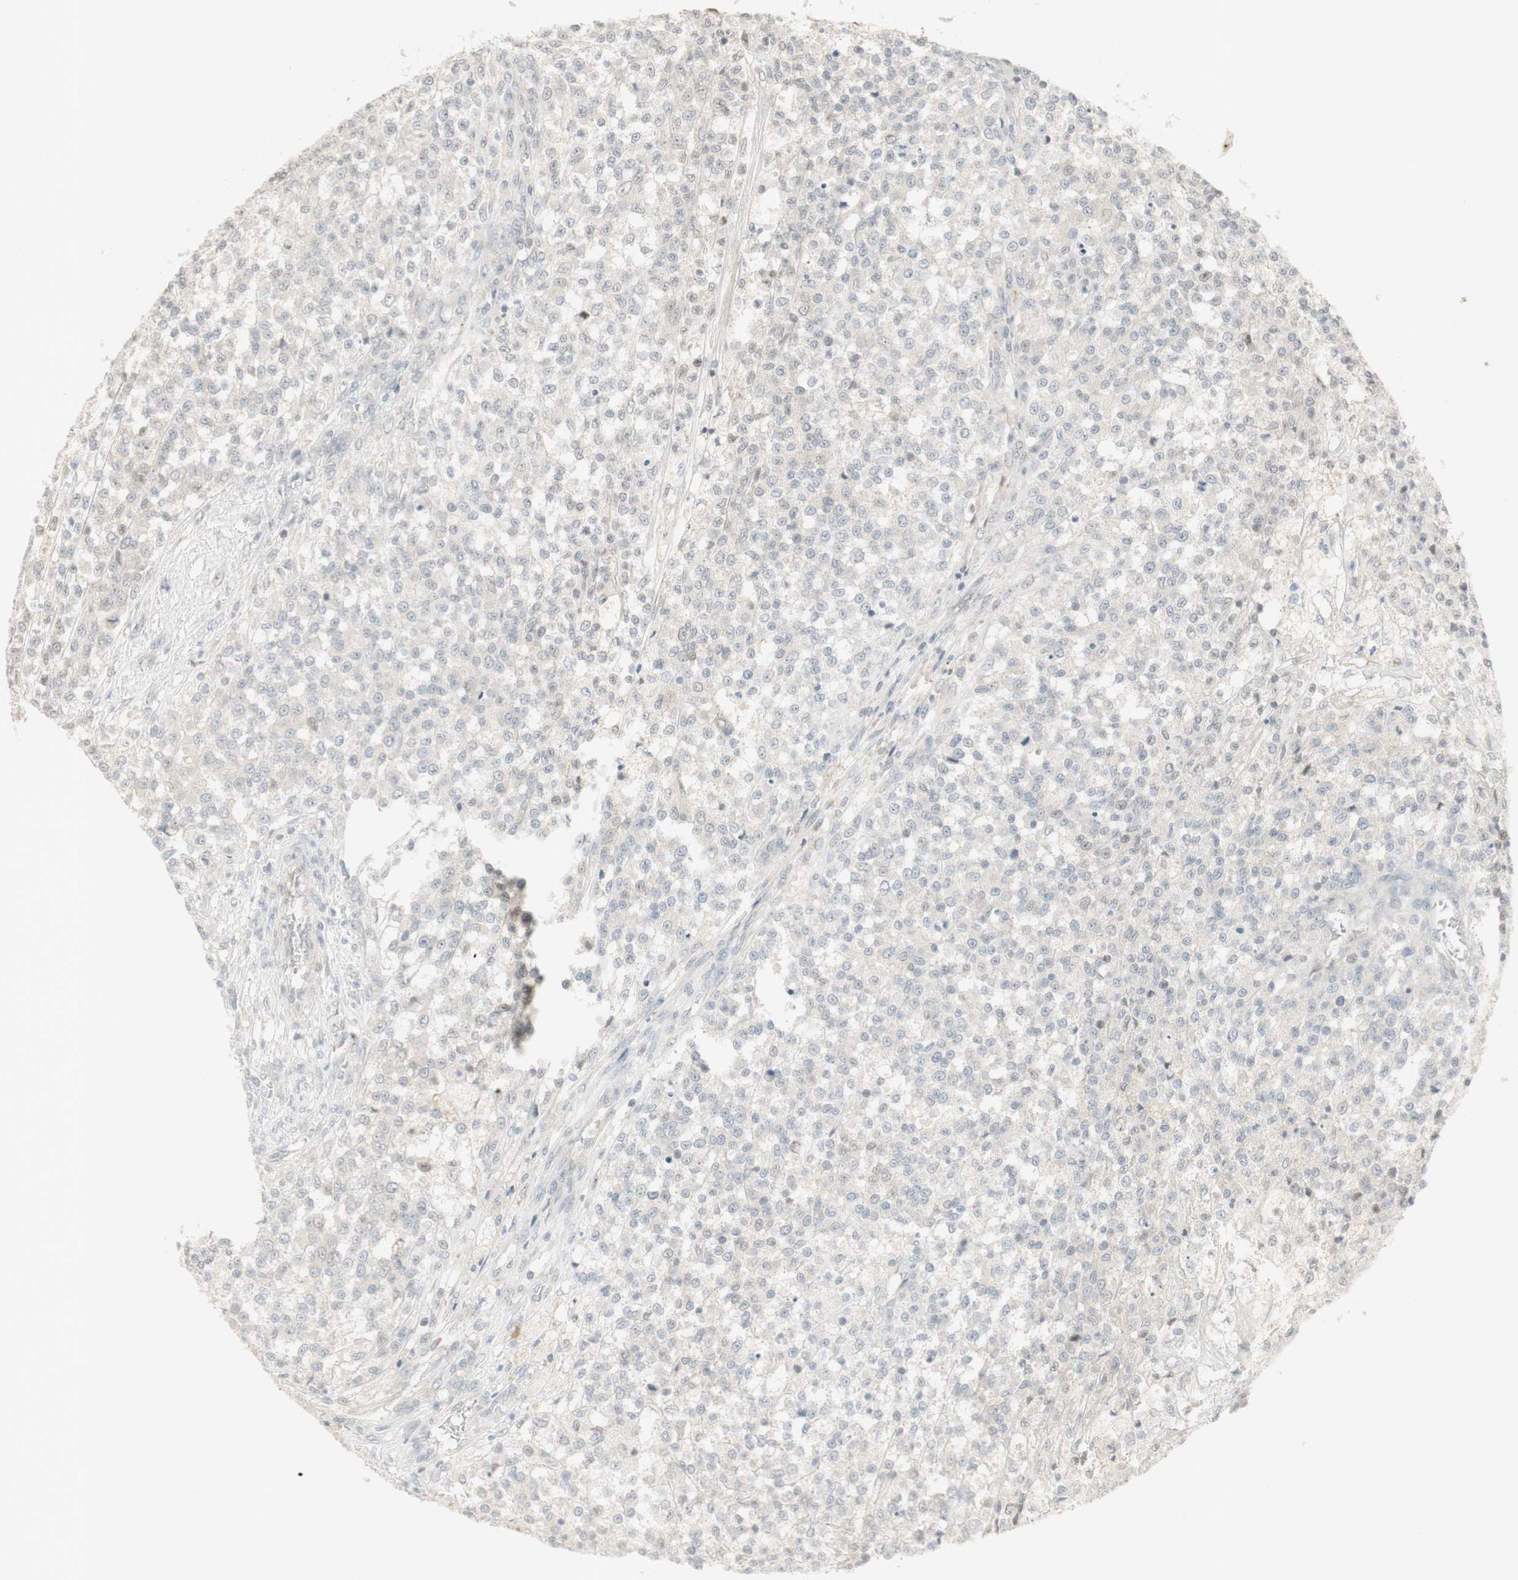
{"staining": {"intensity": "negative", "quantity": "none", "location": "none"}, "tissue": "testis cancer", "cell_type": "Tumor cells", "image_type": "cancer", "snomed": [{"axis": "morphology", "description": "Seminoma, NOS"}, {"axis": "topography", "description": "Testis"}], "caption": "A high-resolution micrograph shows immunohistochemistry staining of seminoma (testis), which shows no significant staining in tumor cells.", "gene": "PLCD4", "patient": {"sex": "male", "age": 59}}